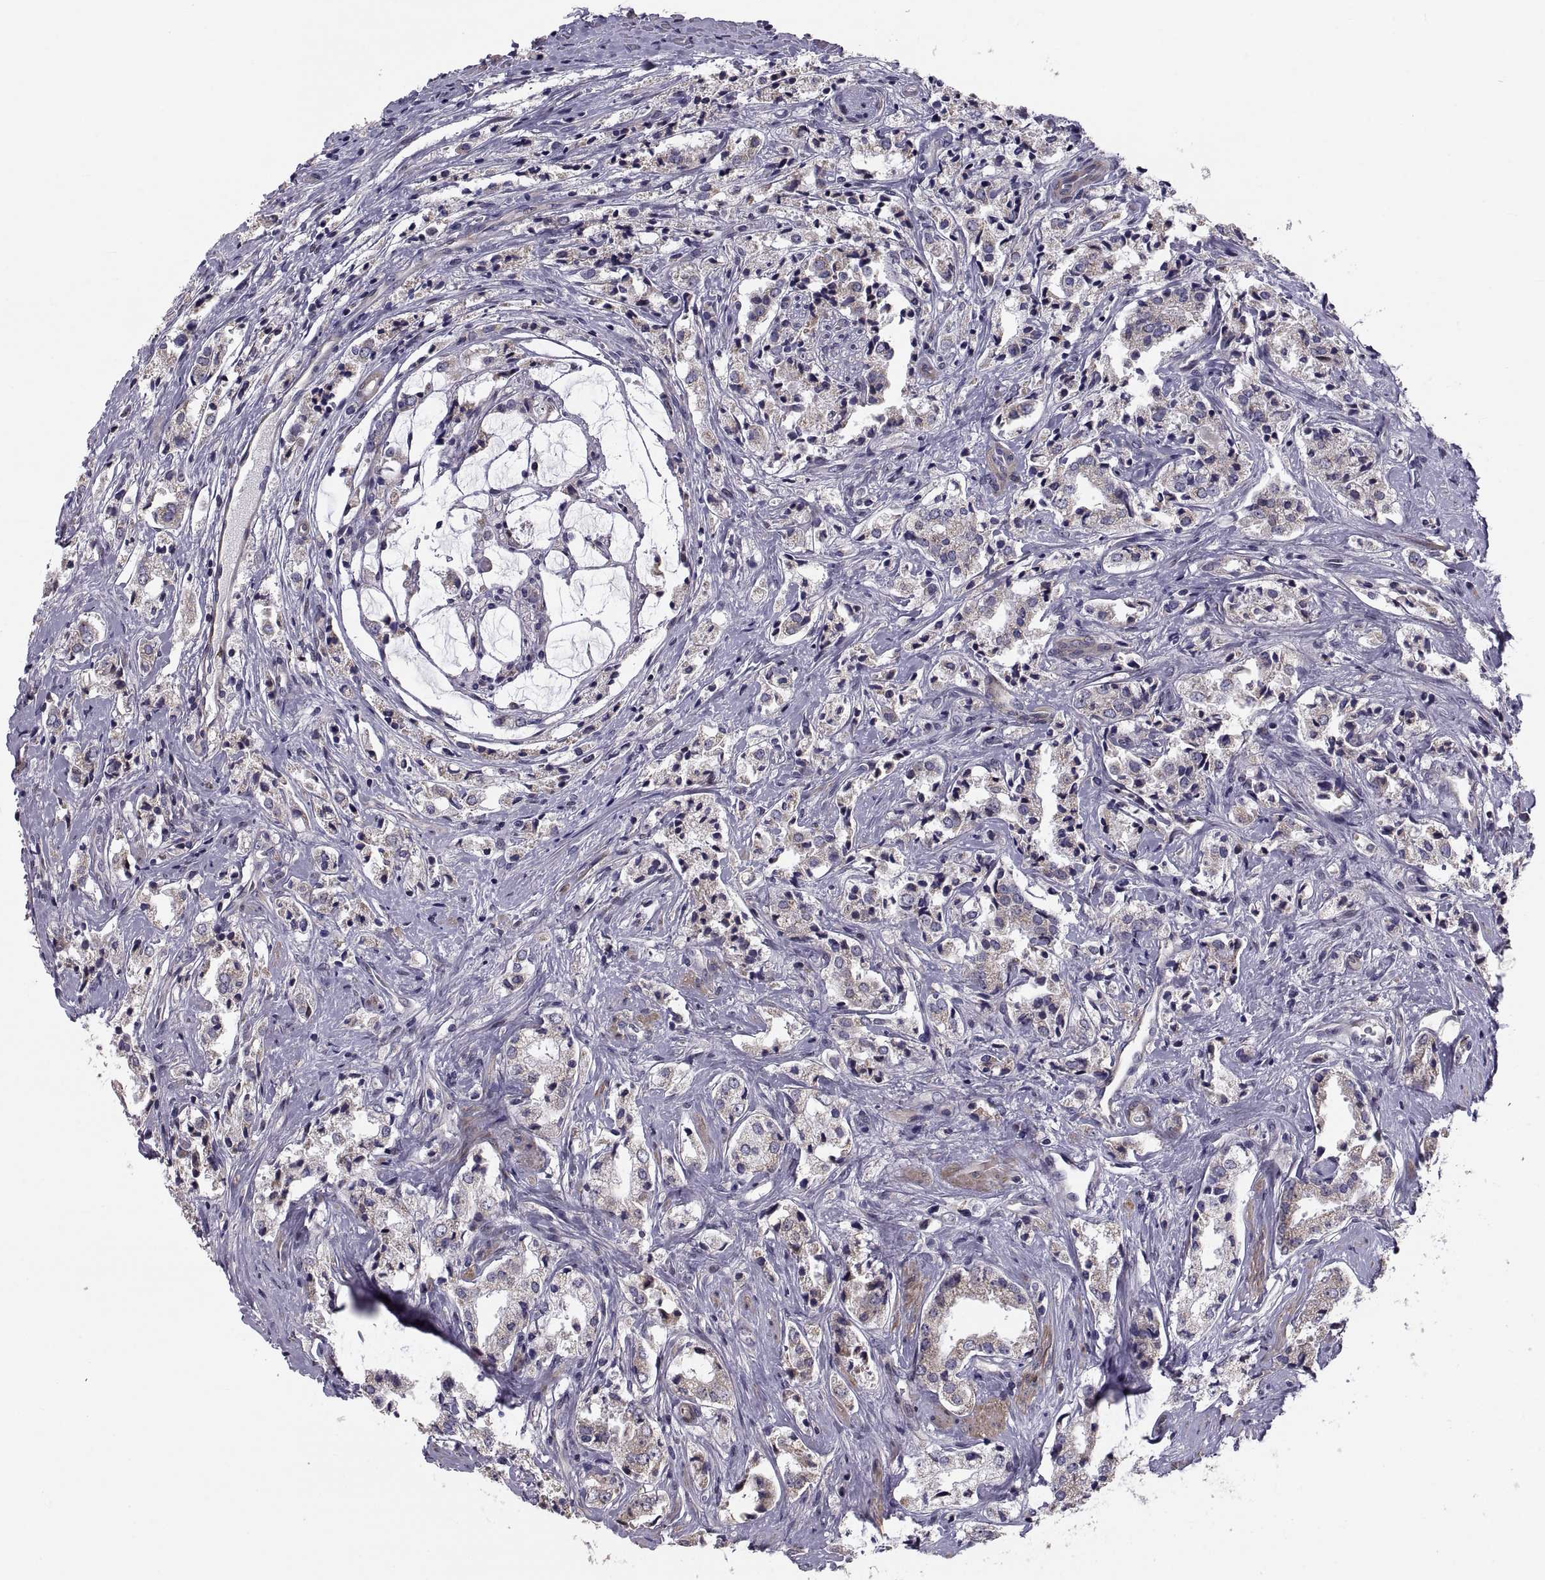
{"staining": {"intensity": "moderate", "quantity": "<25%", "location": "nuclear"}, "tissue": "prostate cancer", "cell_type": "Tumor cells", "image_type": "cancer", "snomed": [{"axis": "morphology", "description": "Adenocarcinoma, NOS"}, {"axis": "topography", "description": "Prostate"}], "caption": "IHC (DAB (3,3'-diaminobenzidine)) staining of adenocarcinoma (prostate) displays moderate nuclear protein staining in about <25% of tumor cells.", "gene": "ANO1", "patient": {"sex": "male", "age": 66}}